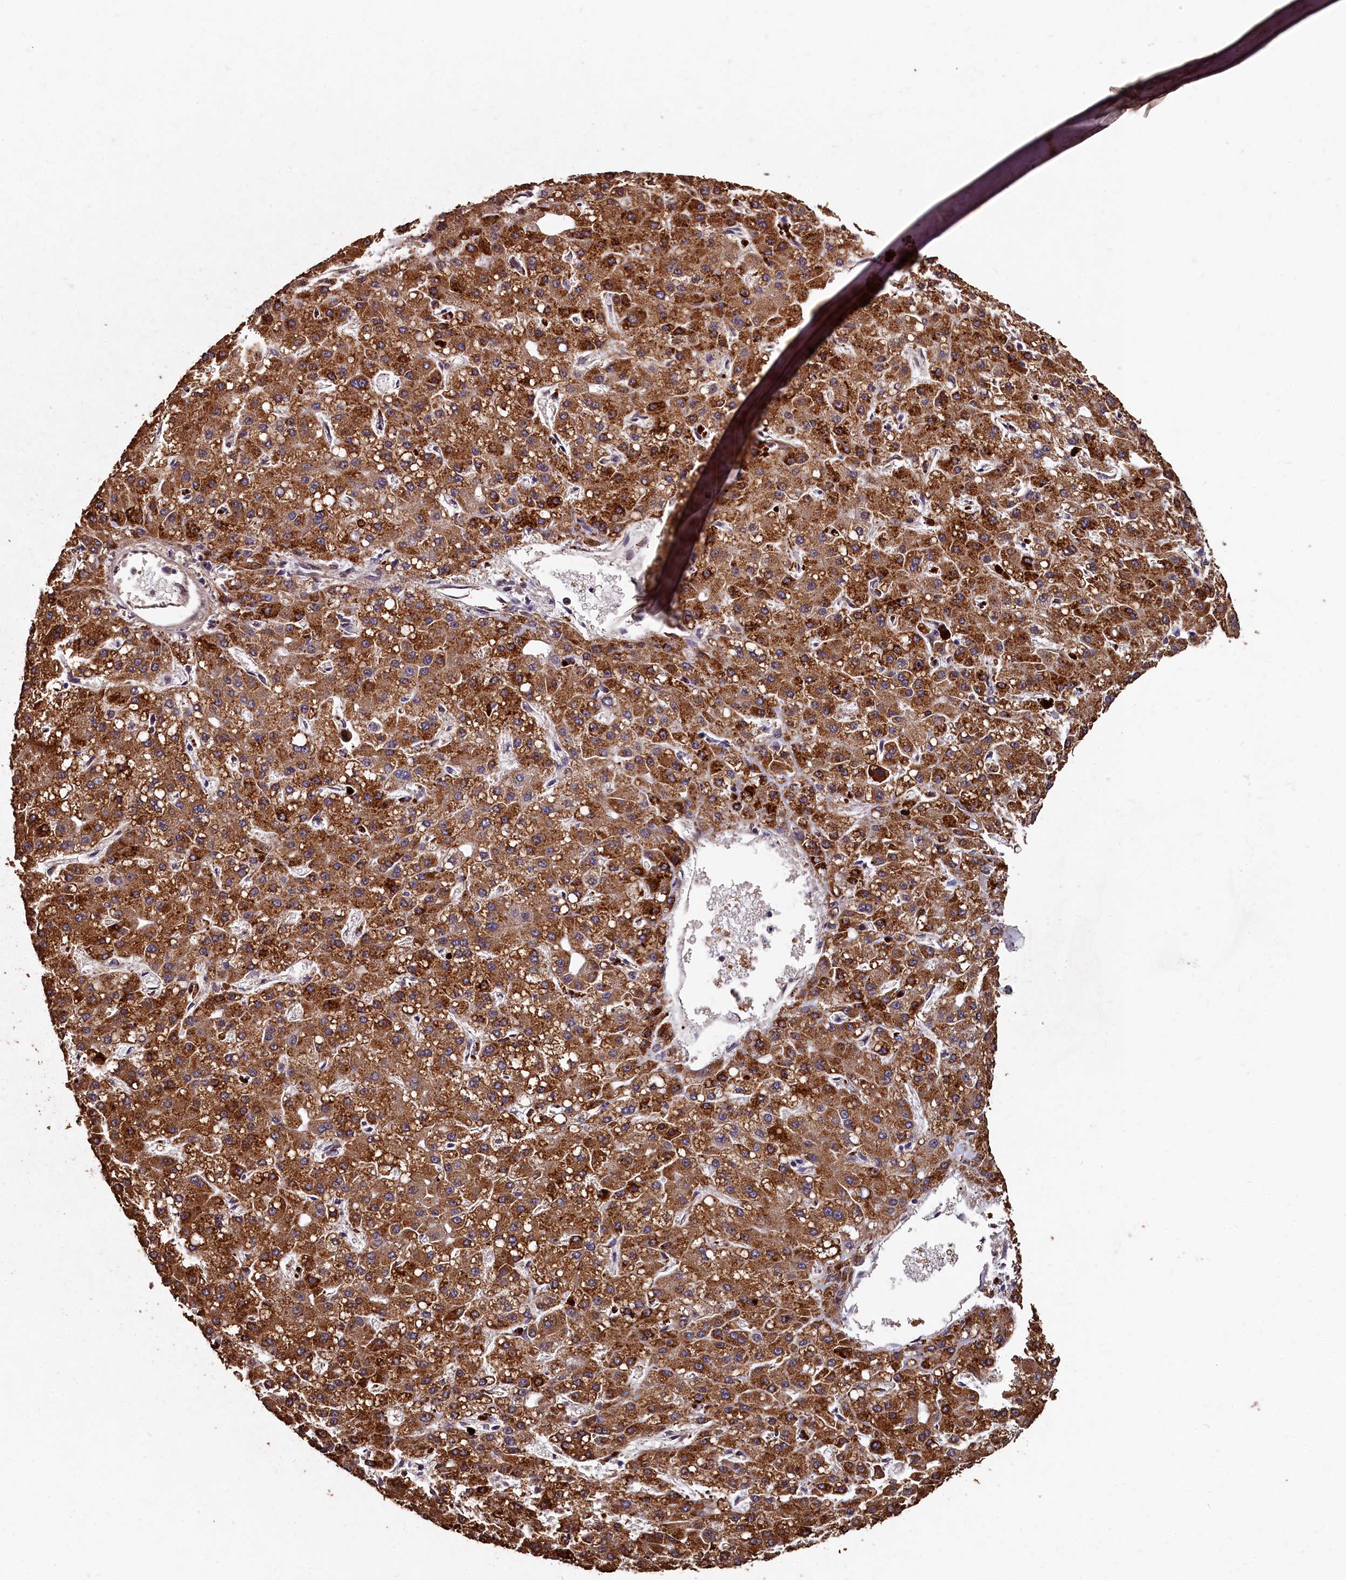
{"staining": {"intensity": "strong", "quantity": ">75%", "location": "cytoplasmic/membranous"}, "tissue": "liver cancer", "cell_type": "Tumor cells", "image_type": "cancer", "snomed": [{"axis": "morphology", "description": "Carcinoma, Hepatocellular, NOS"}, {"axis": "topography", "description": "Liver"}], "caption": "Hepatocellular carcinoma (liver) tissue reveals strong cytoplasmic/membranous staining in approximately >75% of tumor cells", "gene": "LSM4", "patient": {"sex": "male", "age": 67}}